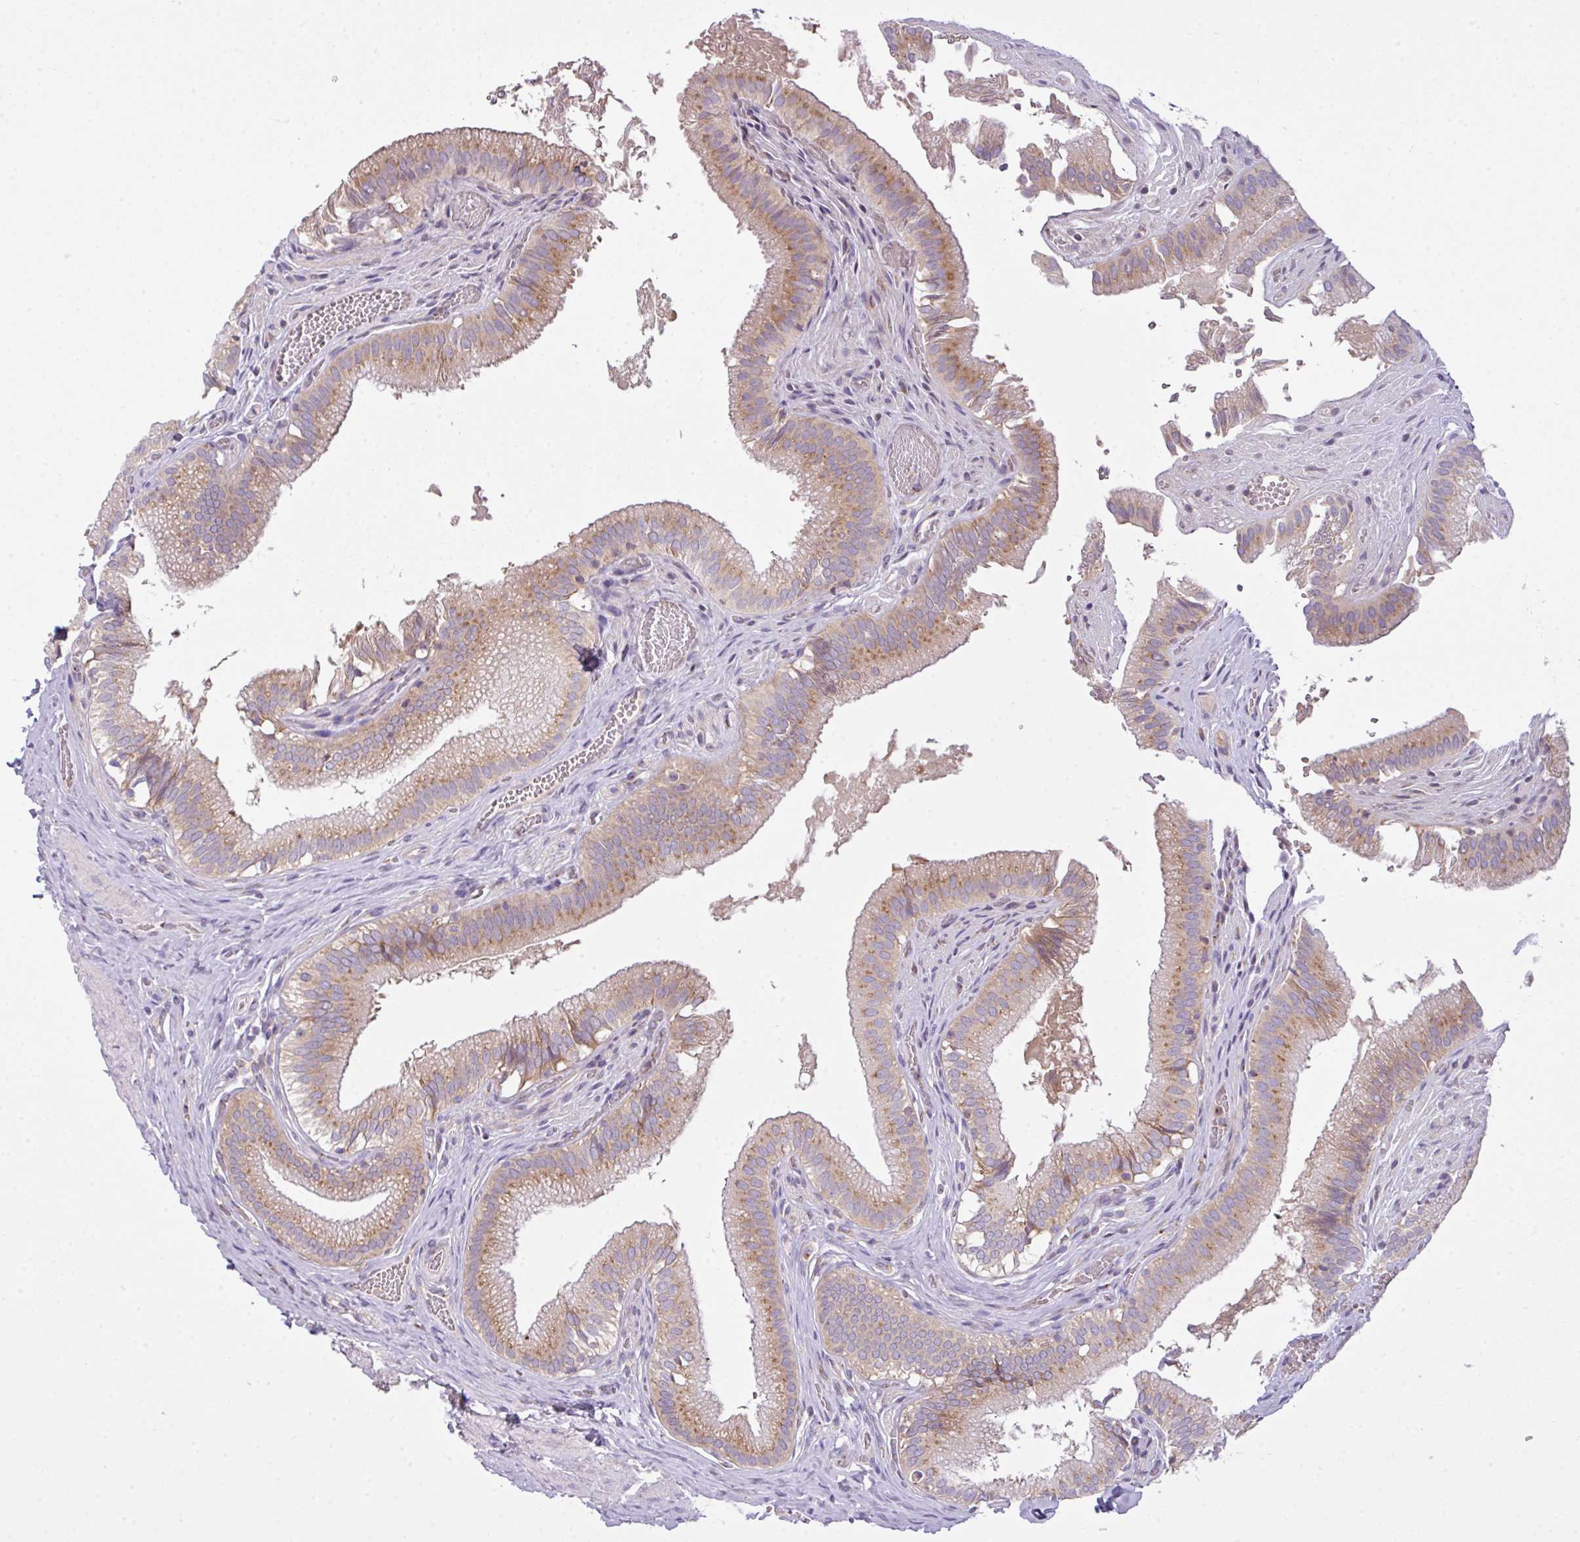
{"staining": {"intensity": "moderate", "quantity": ">75%", "location": "cytoplasmic/membranous"}, "tissue": "gallbladder", "cell_type": "Glandular cells", "image_type": "normal", "snomed": [{"axis": "morphology", "description": "Normal tissue, NOS"}, {"axis": "topography", "description": "Gallbladder"}, {"axis": "topography", "description": "Peripheral nerve tissue"}], "caption": "Immunohistochemical staining of unremarkable human gallbladder demonstrates moderate cytoplasmic/membranous protein expression in approximately >75% of glandular cells.", "gene": "VTI1A", "patient": {"sex": "male", "age": 17}}